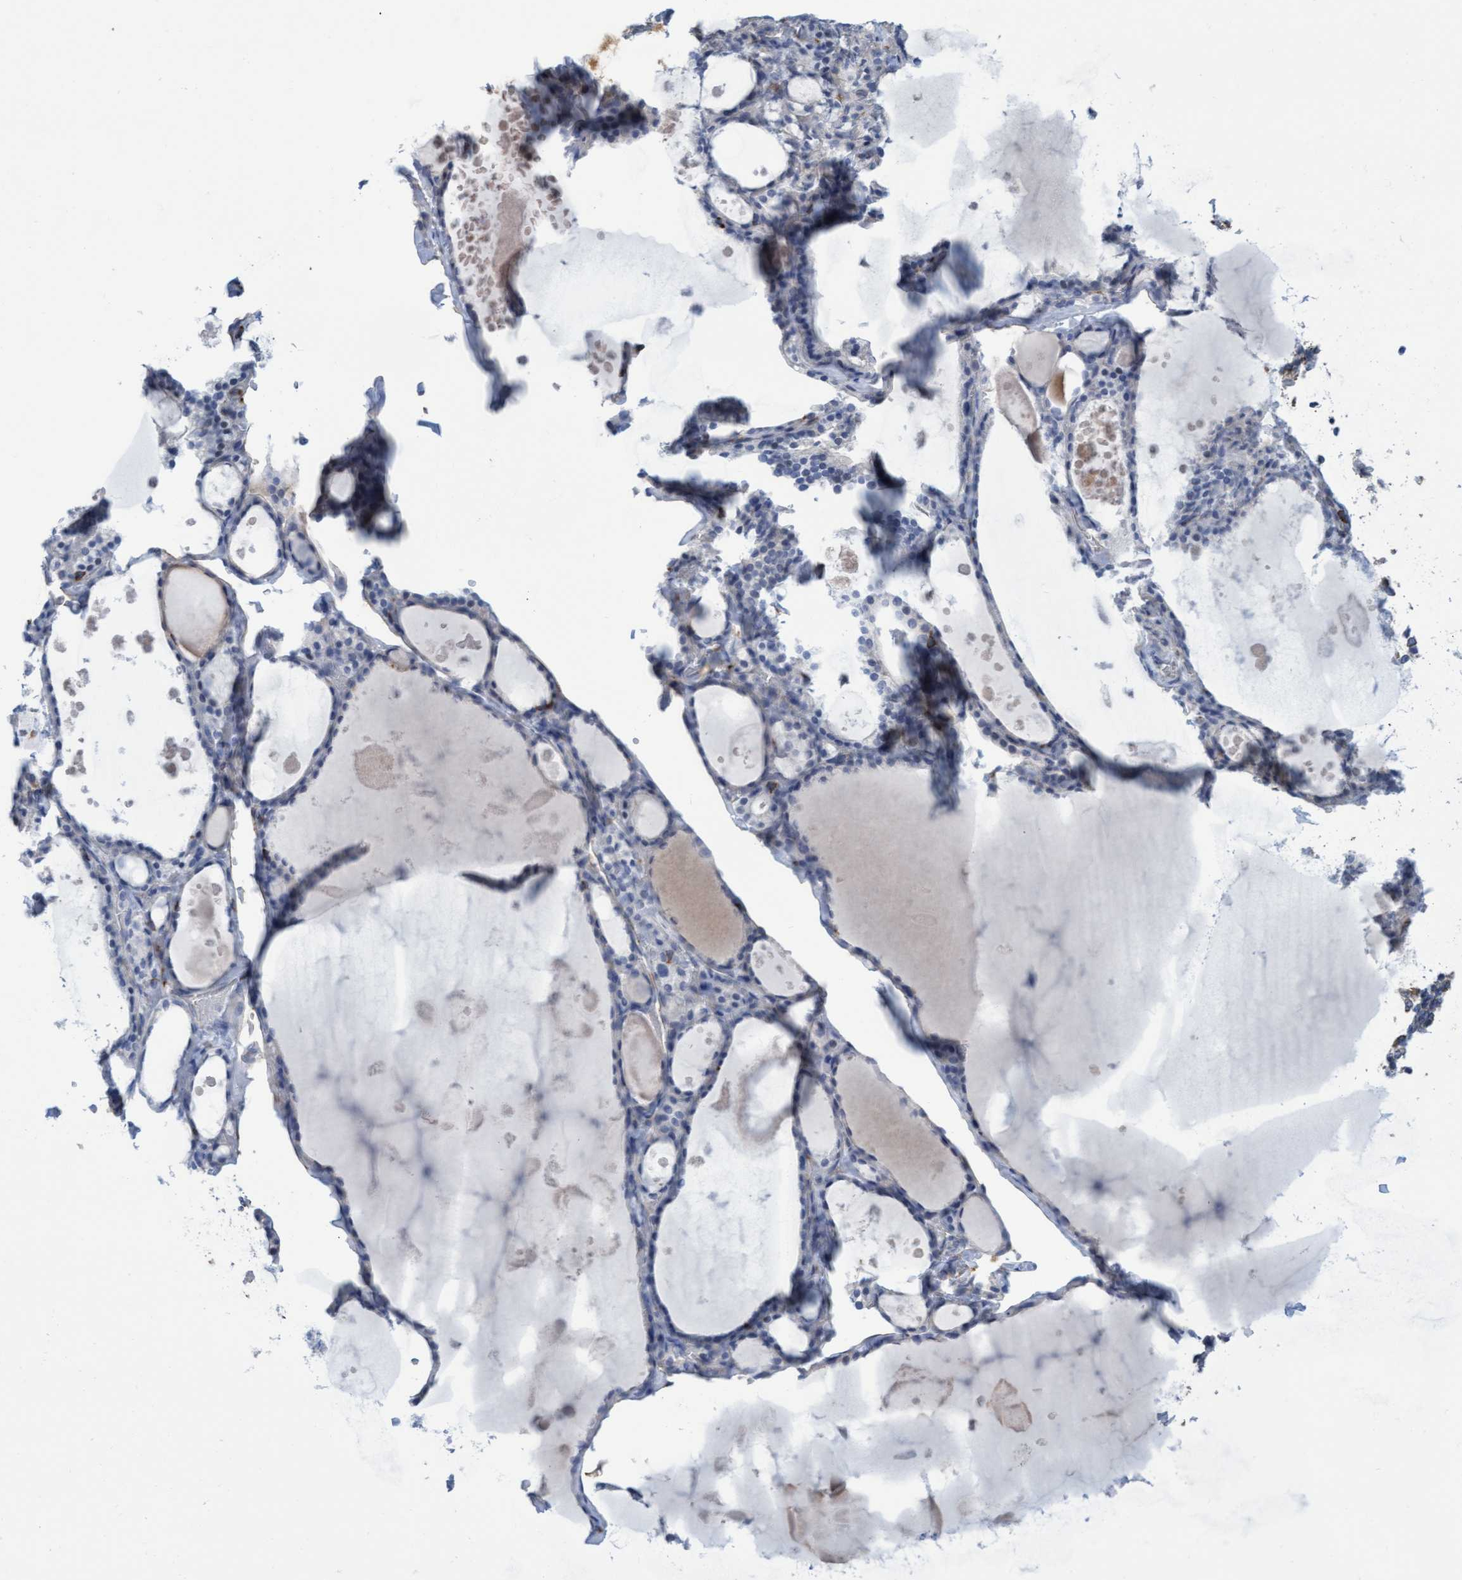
{"staining": {"intensity": "negative", "quantity": "none", "location": "none"}, "tissue": "thyroid gland", "cell_type": "Glandular cells", "image_type": "normal", "snomed": [{"axis": "morphology", "description": "Normal tissue, NOS"}, {"axis": "topography", "description": "Thyroid gland"}], "caption": "IHC of benign human thyroid gland shows no staining in glandular cells.", "gene": "FNBP1", "patient": {"sex": "male", "age": 56}}